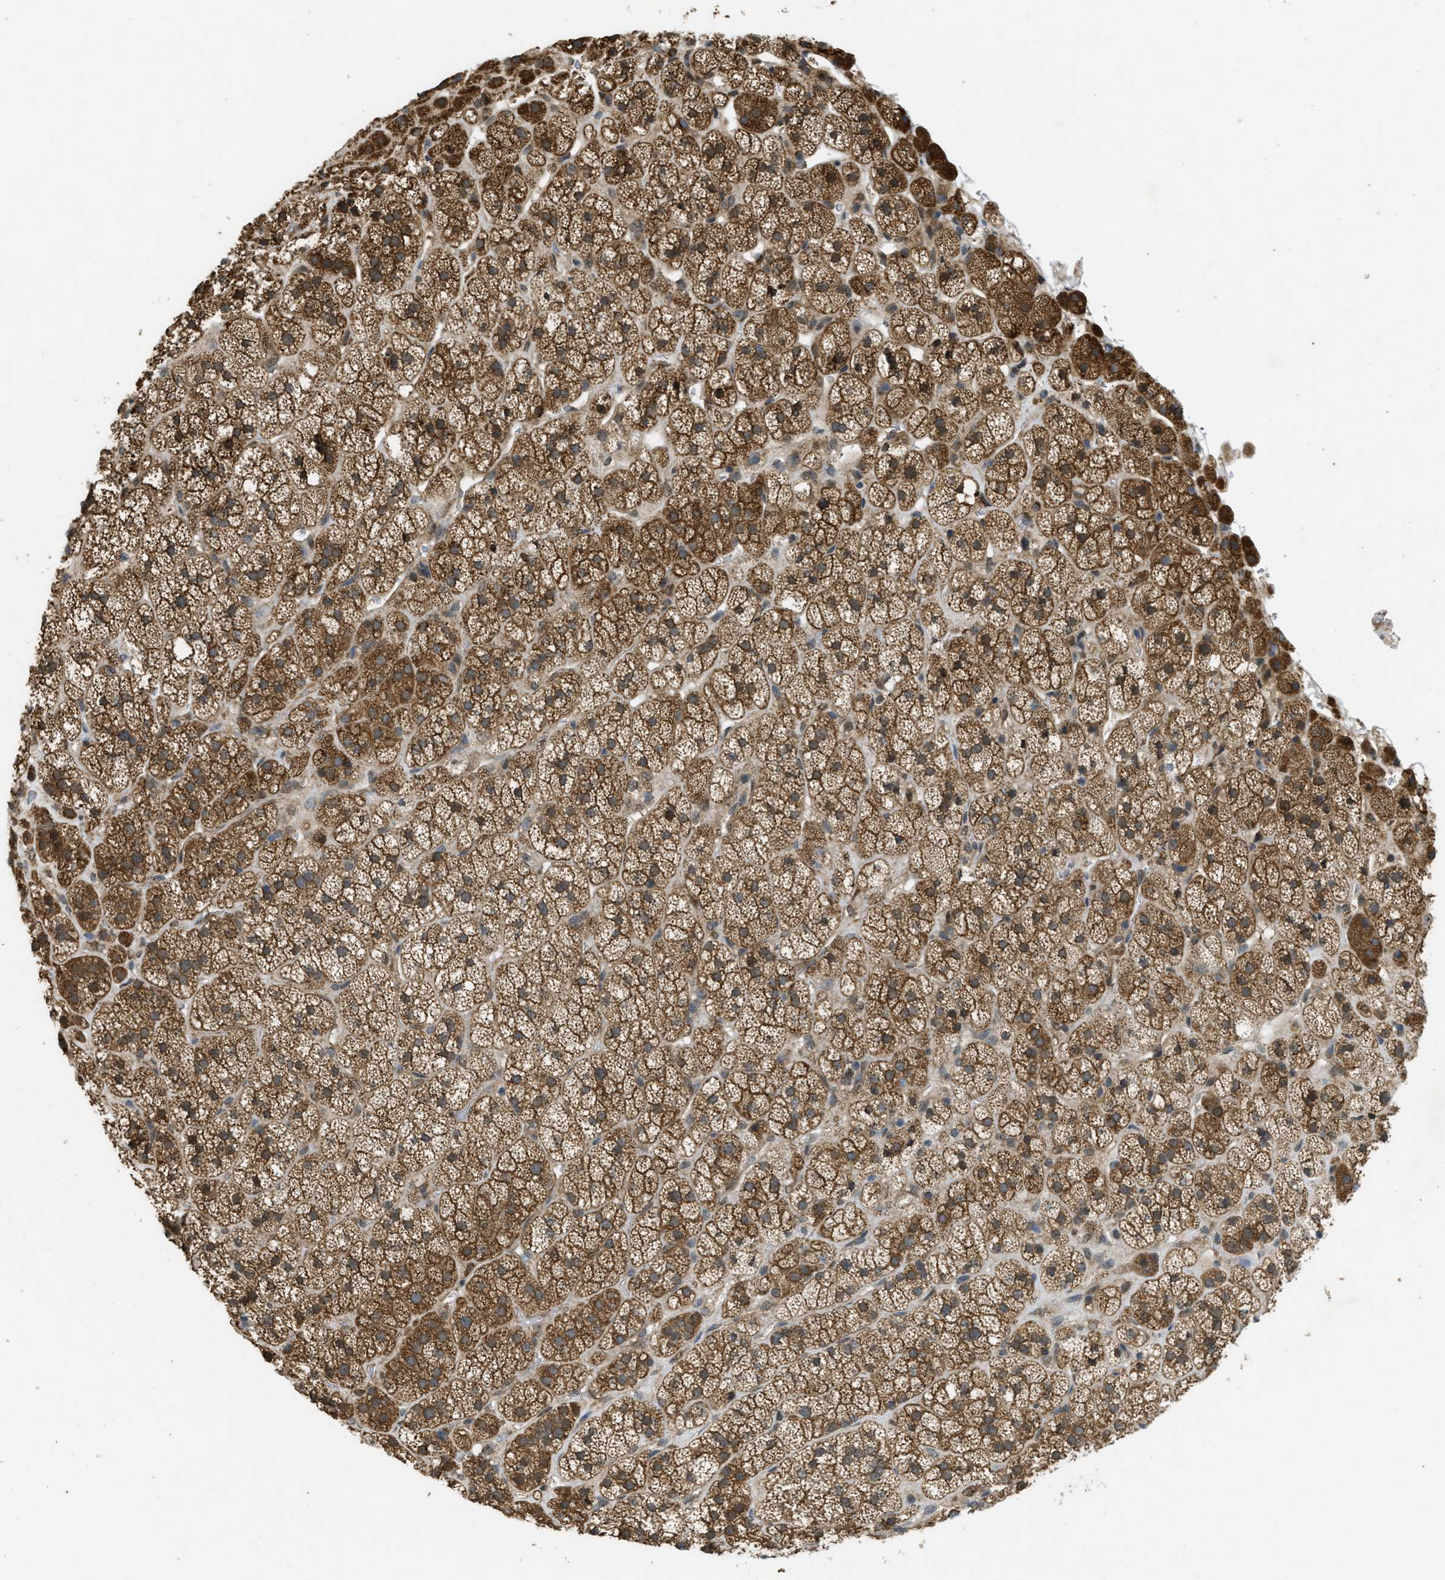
{"staining": {"intensity": "strong", "quantity": ">75%", "location": "cytoplasmic/membranous"}, "tissue": "adrenal gland", "cell_type": "Glandular cells", "image_type": "normal", "snomed": [{"axis": "morphology", "description": "Normal tissue, NOS"}, {"axis": "topography", "description": "Adrenal gland"}], "caption": "Glandular cells show strong cytoplasmic/membranous positivity in approximately >75% of cells in normal adrenal gland.", "gene": "IFNLR1", "patient": {"sex": "male", "age": 56}}